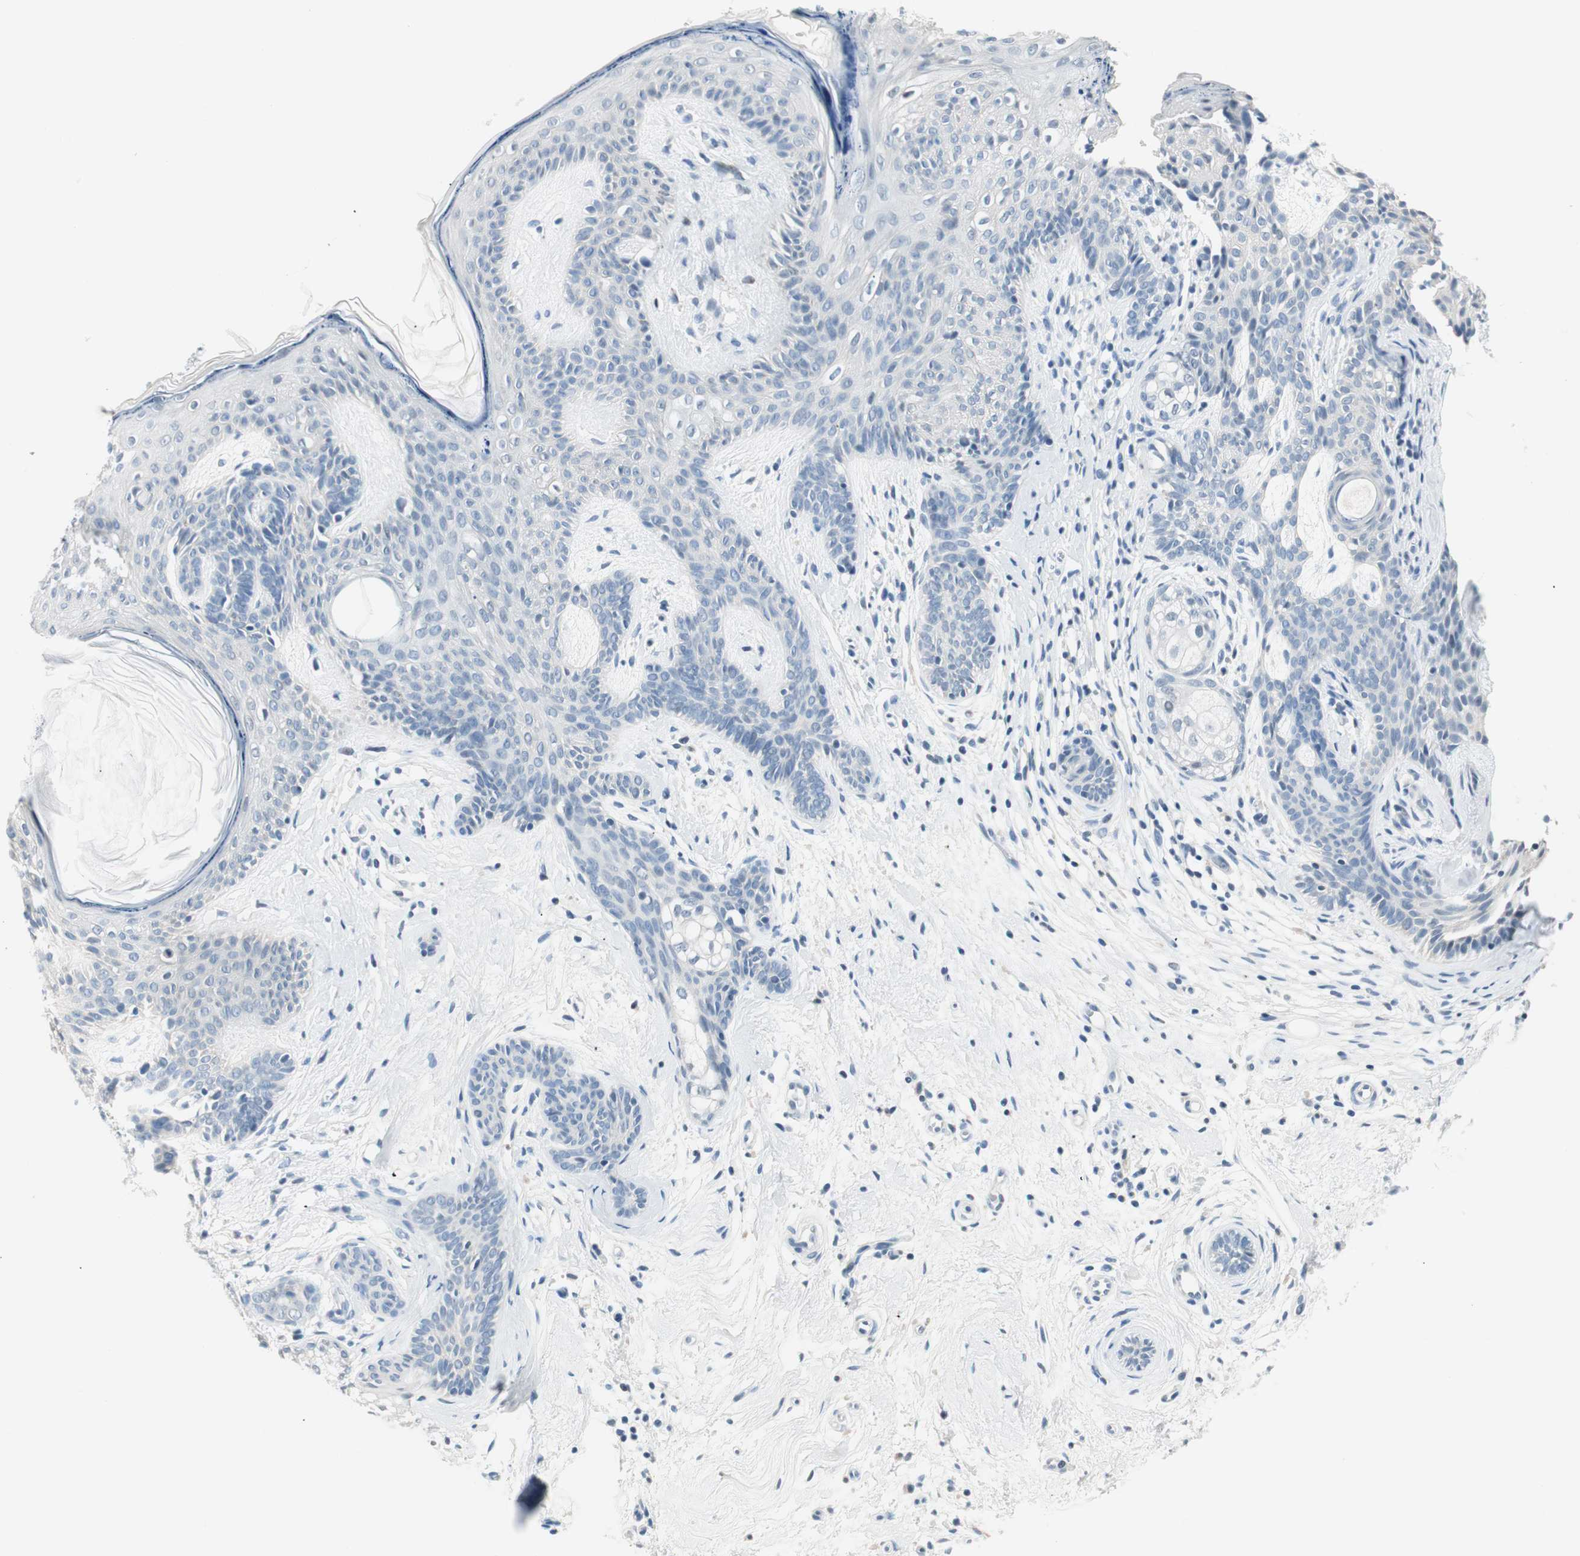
{"staining": {"intensity": "negative", "quantity": "none", "location": "none"}, "tissue": "skin cancer", "cell_type": "Tumor cells", "image_type": "cancer", "snomed": [{"axis": "morphology", "description": "Developmental malformation"}, {"axis": "morphology", "description": "Basal cell carcinoma"}, {"axis": "topography", "description": "Skin"}], "caption": "The micrograph demonstrates no staining of tumor cells in skin basal cell carcinoma.", "gene": "HOXB13", "patient": {"sex": "female", "age": 62}}